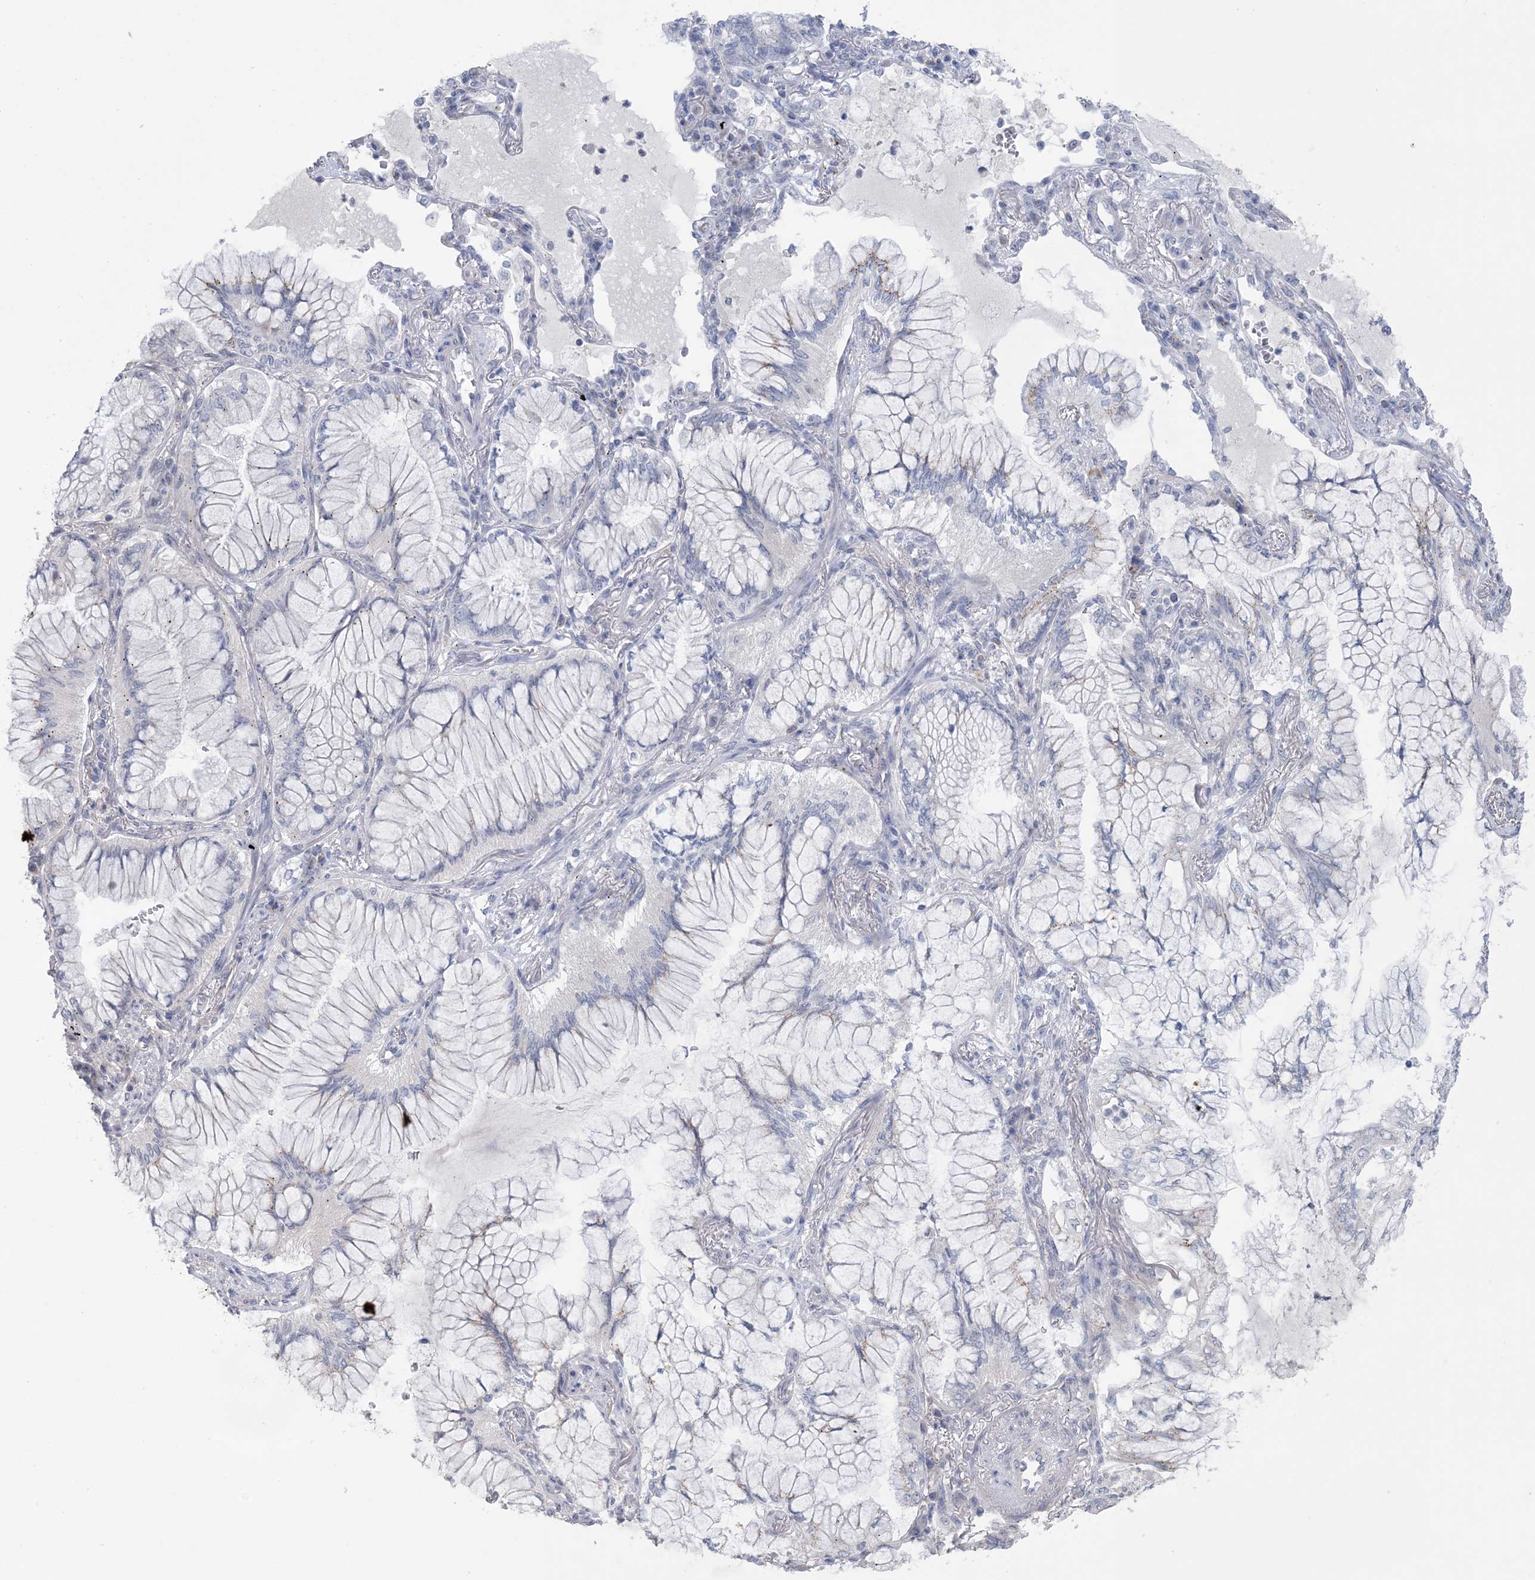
{"staining": {"intensity": "negative", "quantity": "none", "location": "none"}, "tissue": "lung cancer", "cell_type": "Tumor cells", "image_type": "cancer", "snomed": [{"axis": "morphology", "description": "Adenocarcinoma, NOS"}, {"axis": "topography", "description": "Lung"}], "caption": "Lung cancer was stained to show a protein in brown. There is no significant positivity in tumor cells.", "gene": "GABRG1", "patient": {"sex": "female", "age": 70}}